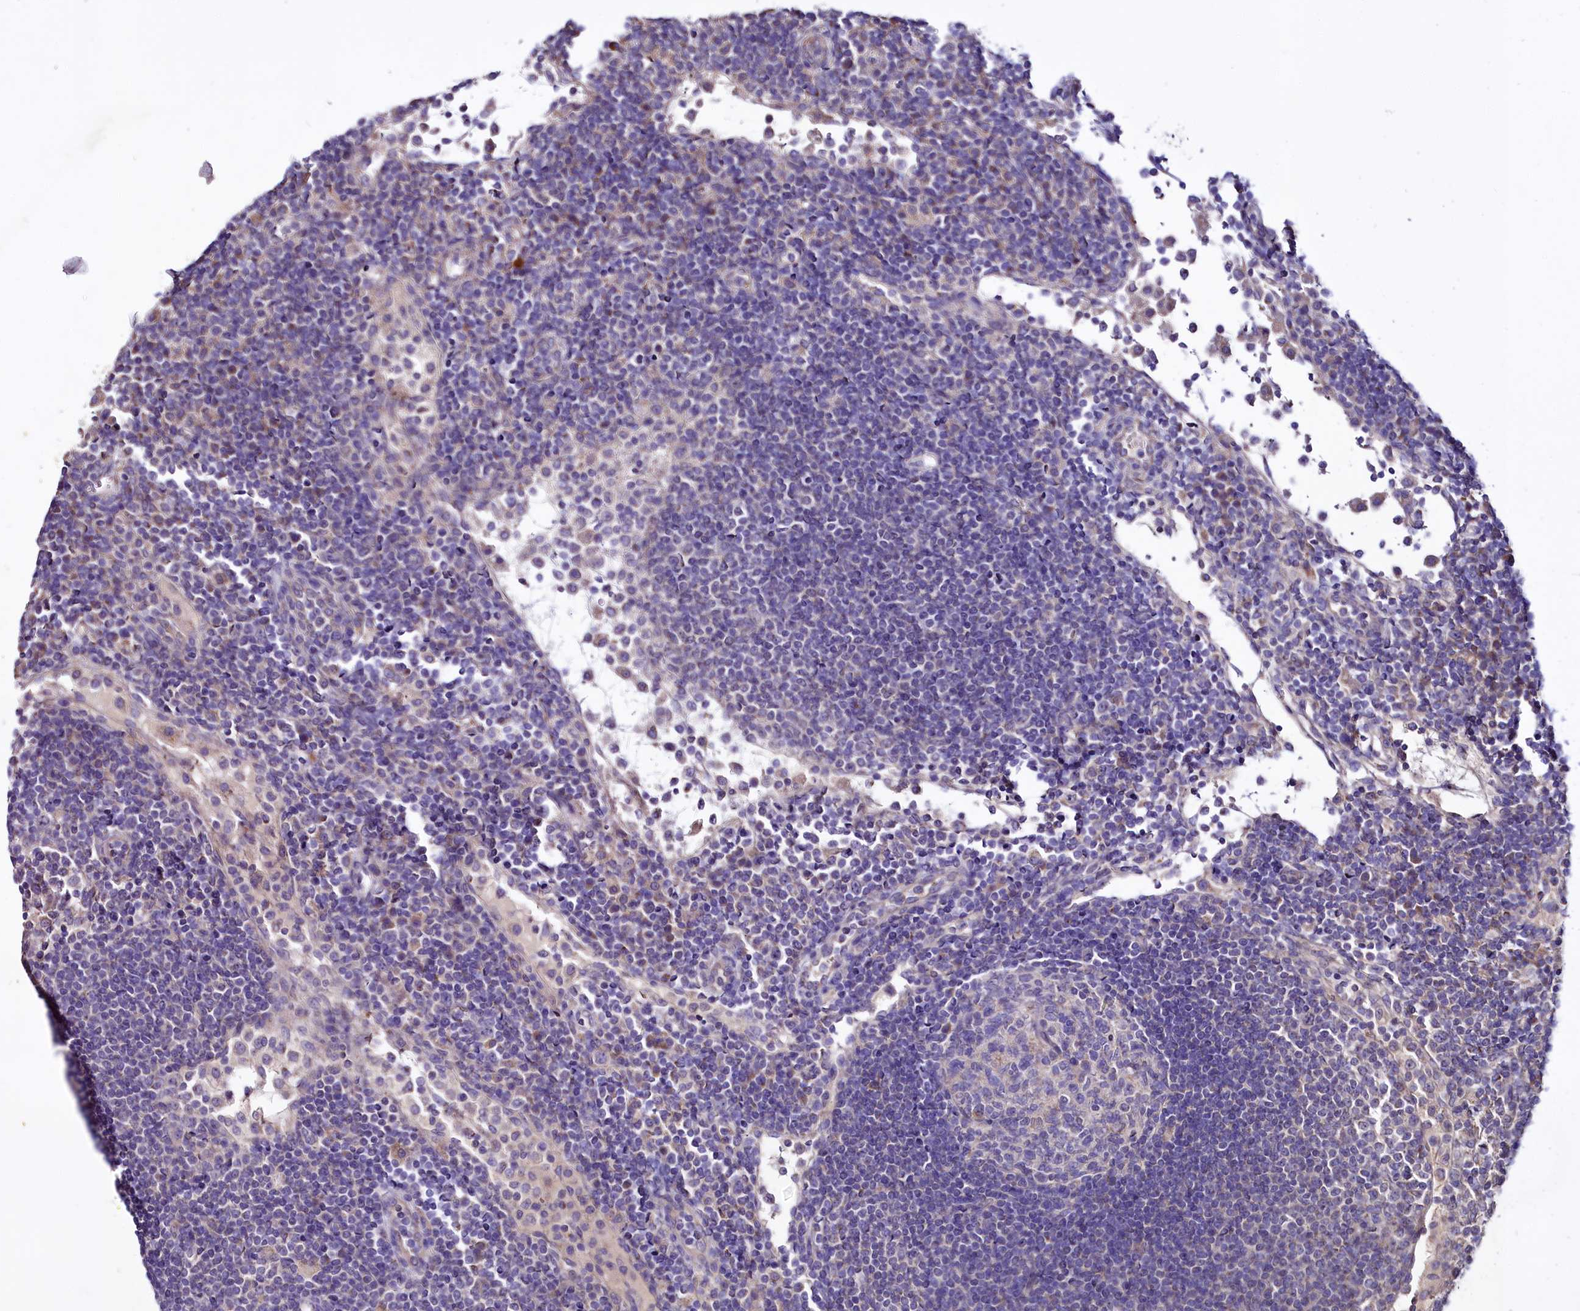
{"staining": {"intensity": "negative", "quantity": "none", "location": "none"}, "tissue": "lymph node", "cell_type": "Germinal center cells", "image_type": "normal", "snomed": [{"axis": "morphology", "description": "Normal tissue, NOS"}, {"axis": "topography", "description": "Lymph node"}], "caption": "Lymph node was stained to show a protein in brown. There is no significant expression in germinal center cells. (DAB immunohistochemistry, high magnification).", "gene": "ZNF45", "patient": {"sex": "female", "age": 53}}